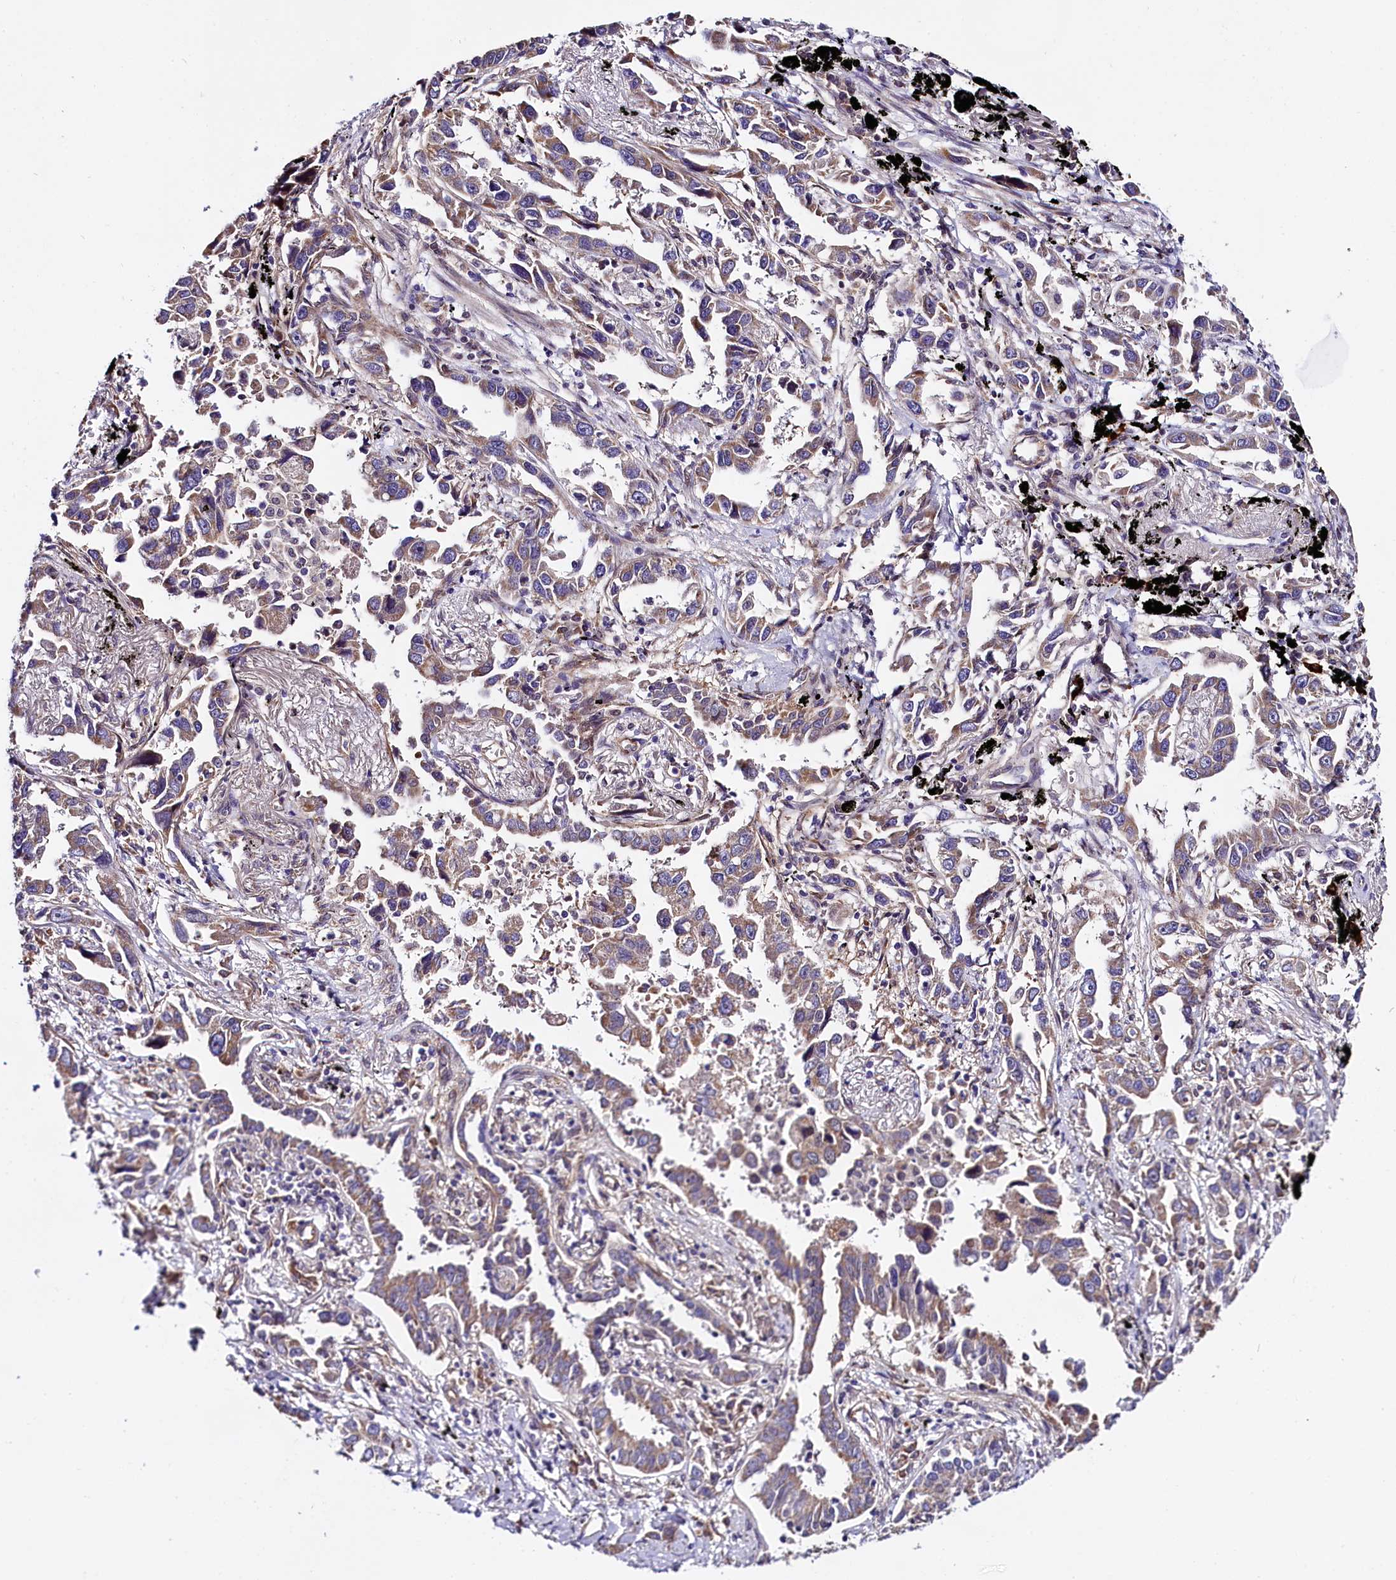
{"staining": {"intensity": "weak", "quantity": "25%-75%", "location": "cytoplasmic/membranous"}, "tissue": "lung cancer", "cell_type": "Tumor cells", "image_type": "cancer", "snomed": [{"axis": "morphology", "description": "Adenocarcinoma, NOS"}, {"axis": "topography", "description": "Lung"}], "caption": "The histopathology image exhibits immunohistochemical staining of lung cancer (adenocarcinoma). There is weak cytoplasmic/membranous expression is identified in about 25%-75% of tumor cells.", "gene": "UACA", "patient": {"sex": "male", "age": 67}}